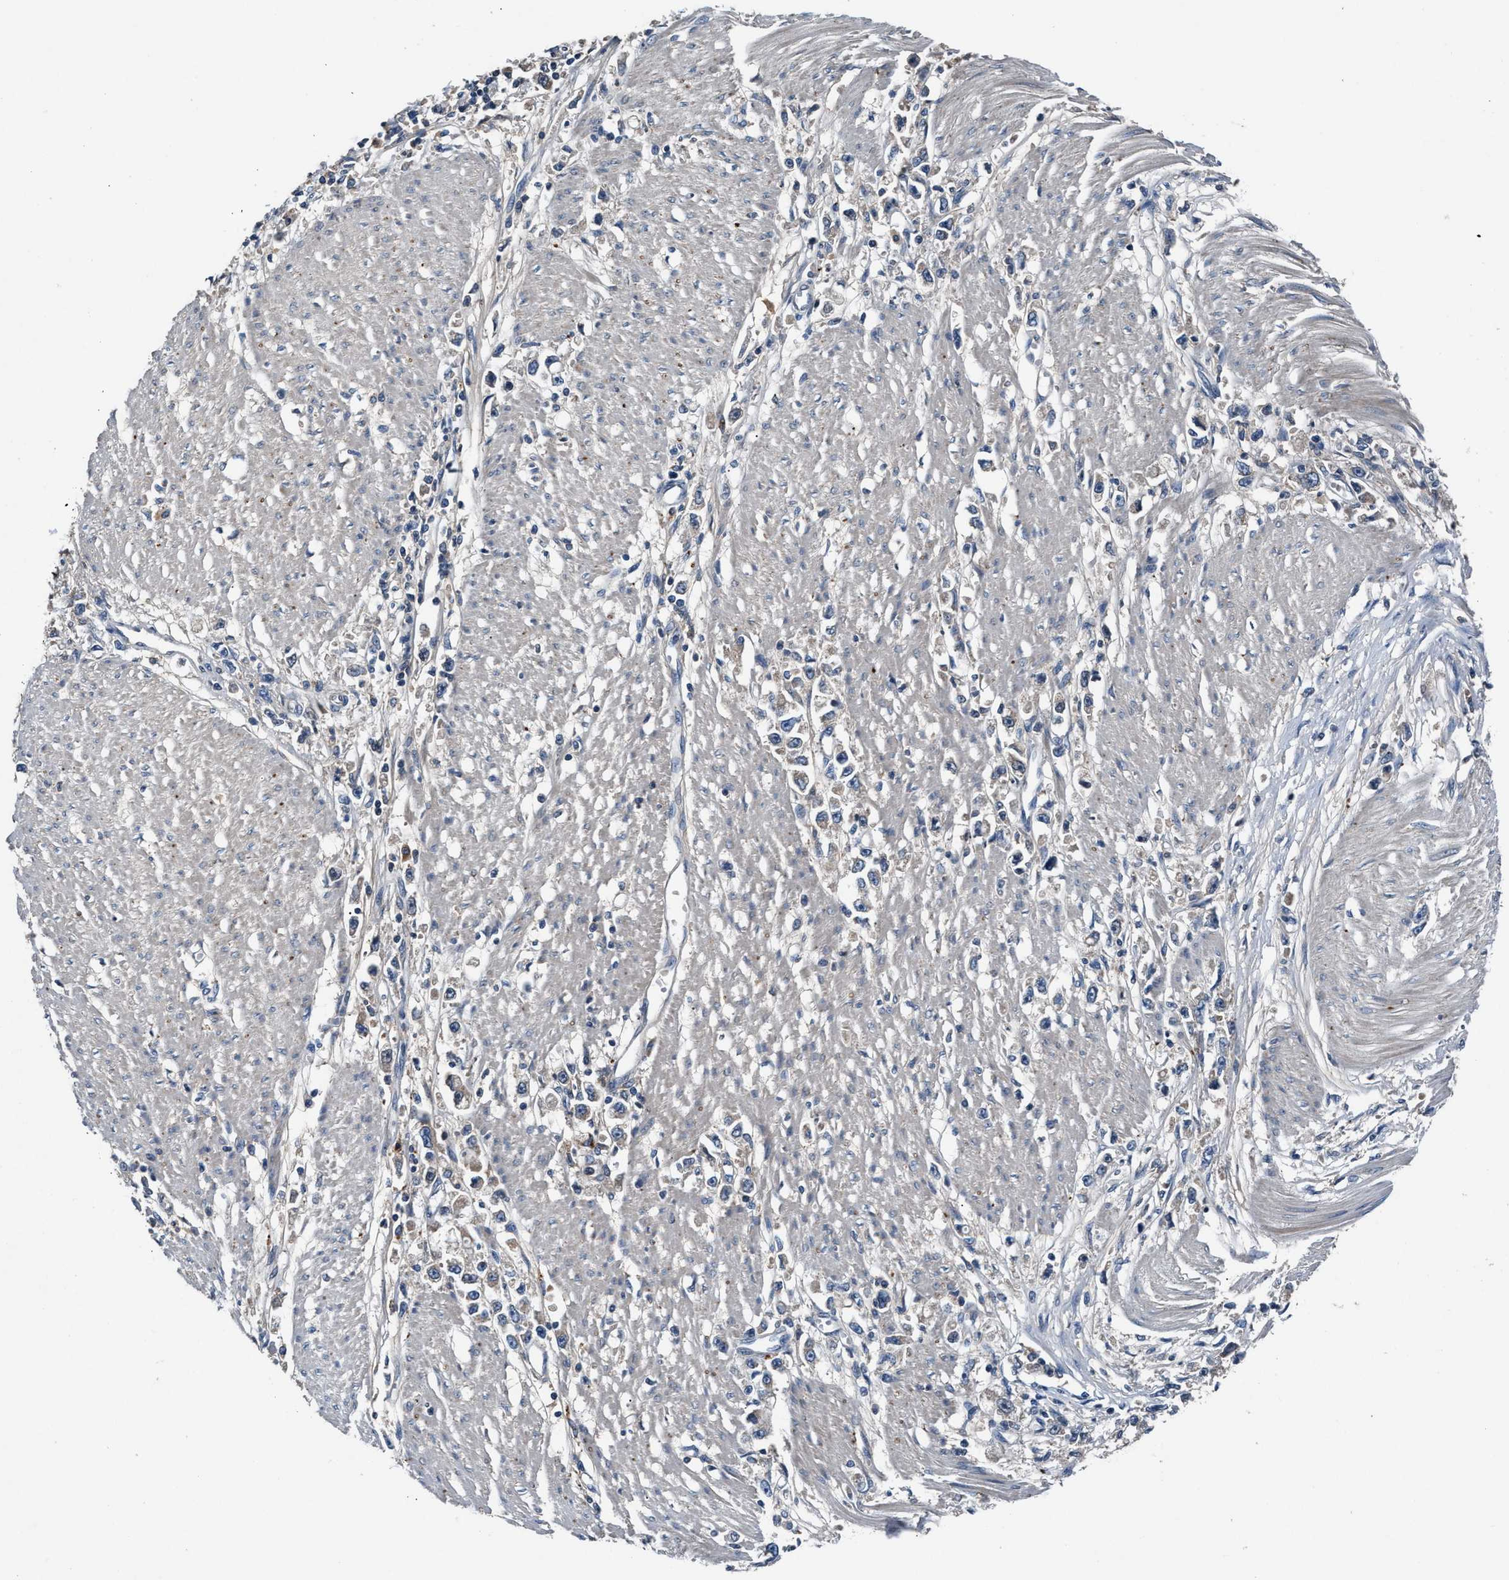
{"staining": {"intensity": "weak", "quantity": "<25%", "location": "cytoplasmic/membranous"}, "tissue": "stomach cancer", "cell_type": "Tumor cells", "image_type": "cancer", "snomed": [{"axis": "morphology", "description": "Adenocarcinoma, NOS"}, {"axis": "topography", "description": "Stomach"}], "caption": "Tumor cells are negative for protein expression in human stomach cancer.", "gene": "PRXL2C", "patient": {"sex": "female", "age": 59}}